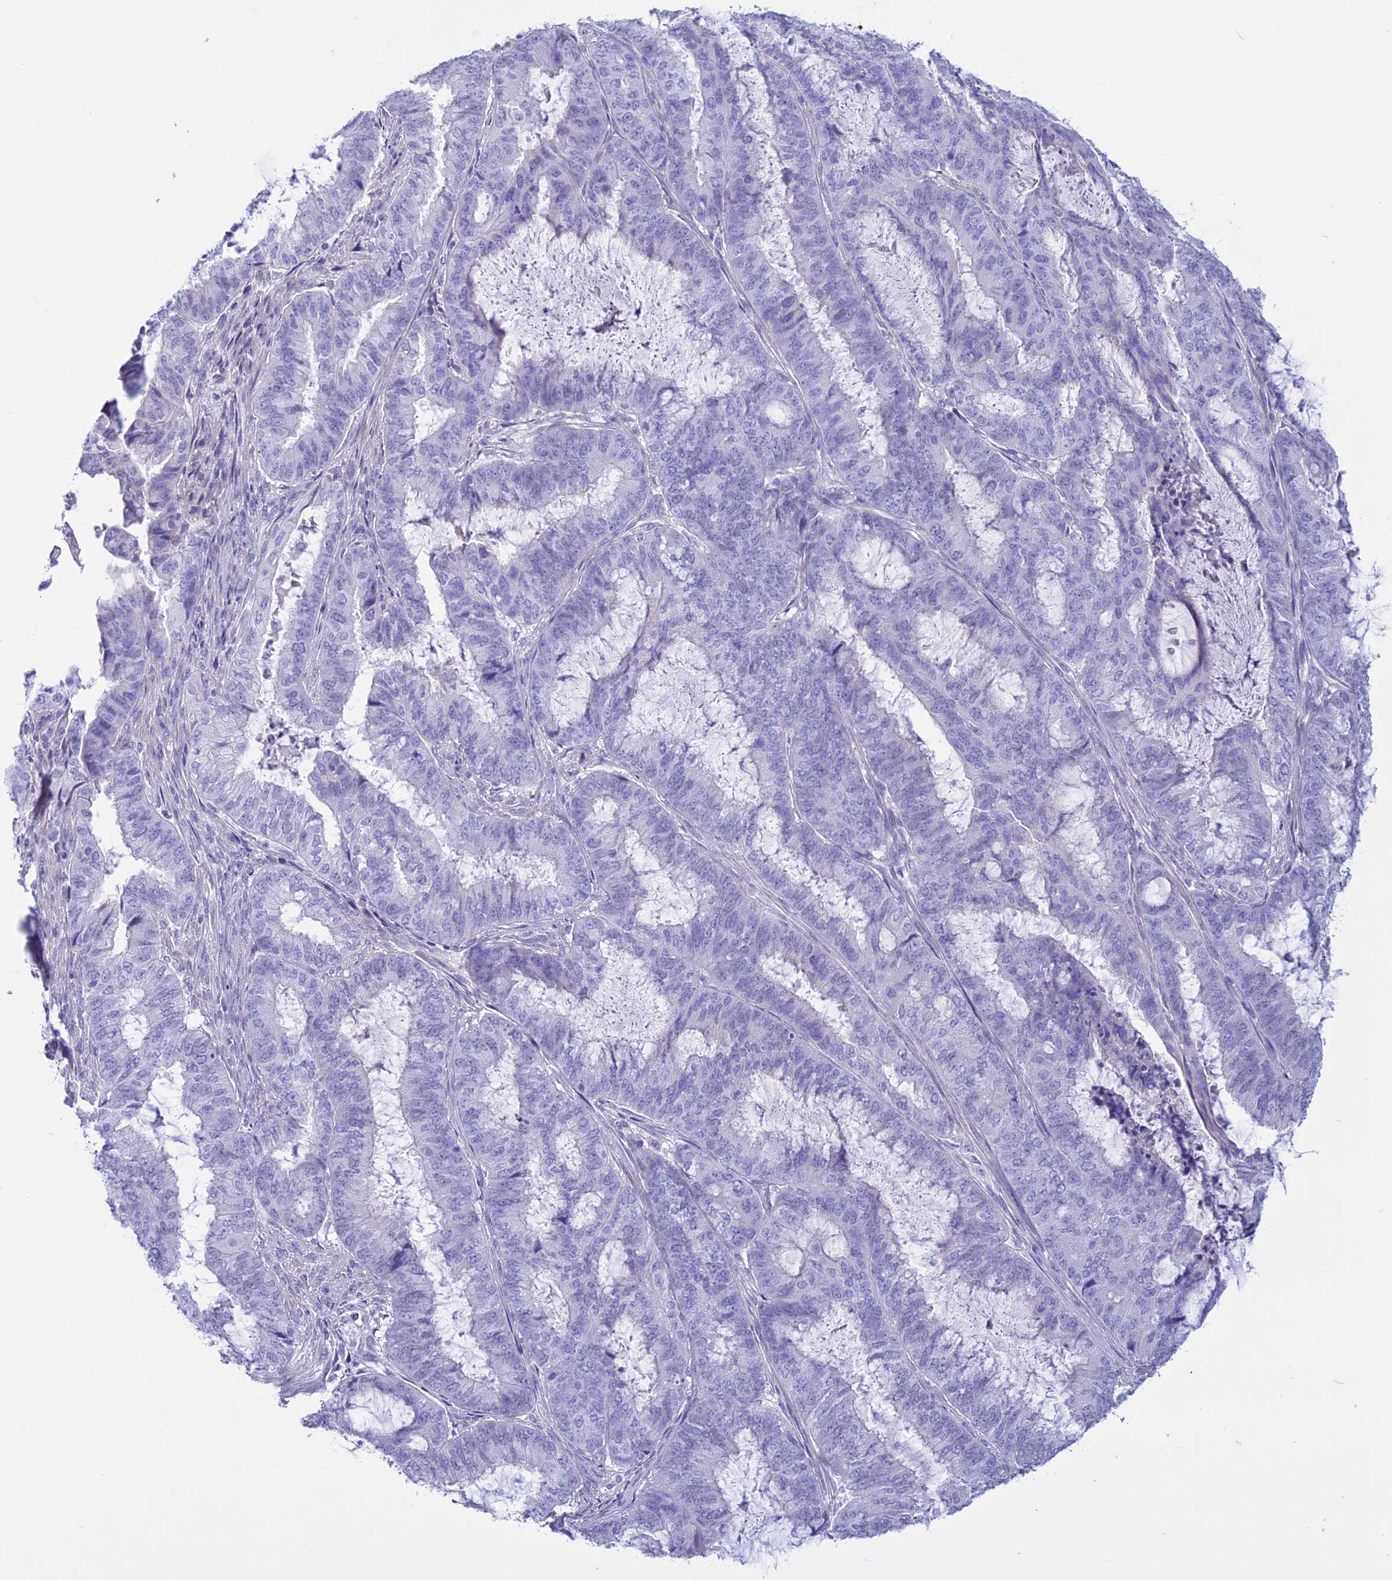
{"staining": {"intensity": "negative", "quantity": "none", "location": "none"}, "tissue": "endometrial cancer", "cell_type": "Tumor cells", "image_type": "cancer", "snomed": [{"axis": "morphology", "description": "Adenocarcinoma, NOS"}, {"axis": "topography", "description": "Endometrium"}], "caption": "Immunohistochemistry (IHC) of human endometrial adenocarcinoma shows no staining in tumor cells.", "gene": "SPHKAP", "patient": {"sex": "female", "age": 51}}